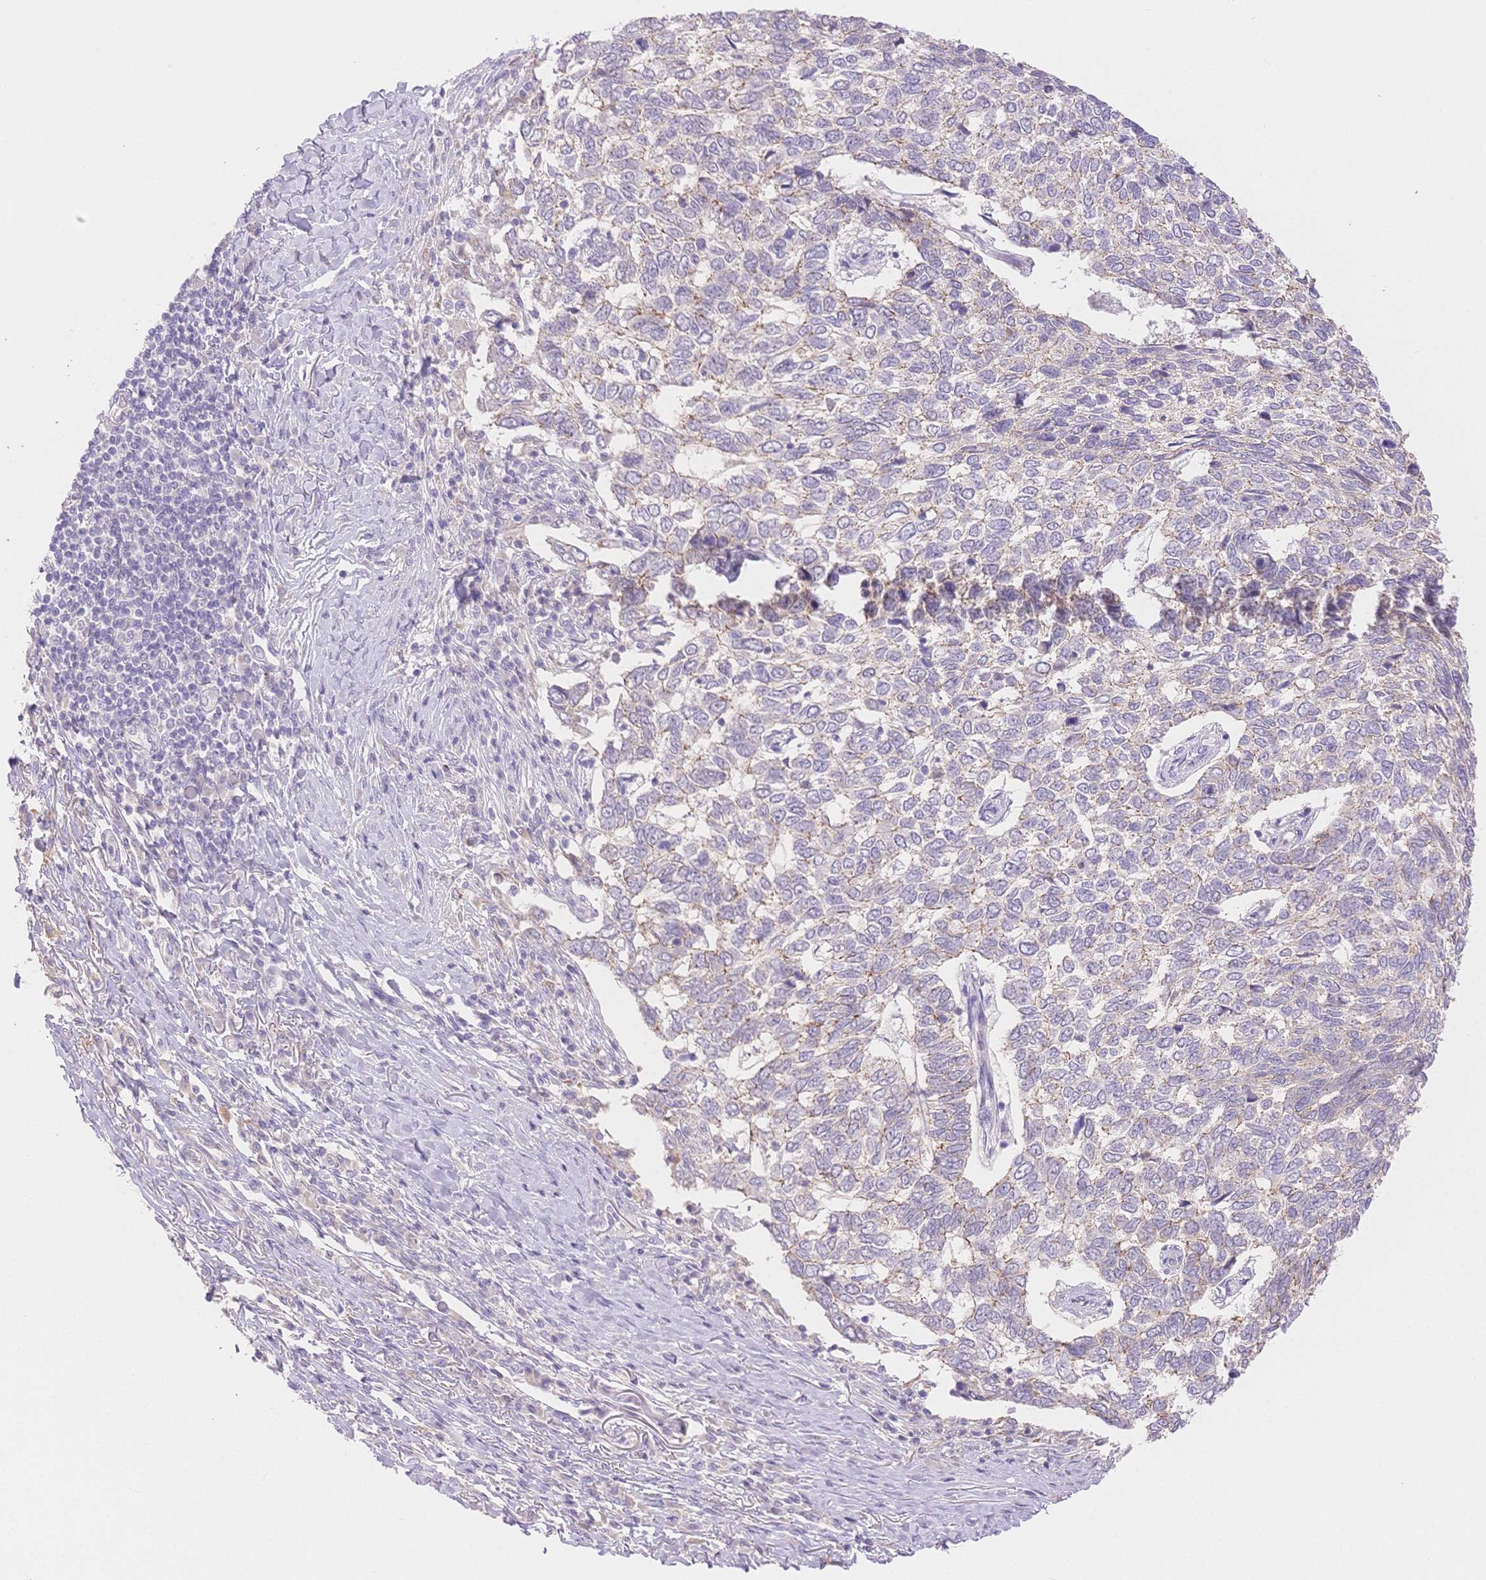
{"staining": {"intensity": "negative", "quantity": "none", "location": "none"}, "tissue": "skin cancer", "cell_type": "Tumor cells", "image_type": "cancer", "snomed": [{"axis": "morphology", "description": "Basal cell carcinoma"}, {"axis": "topography", "description": "Skin"}], "caption": "There is no significant positivity in tumor cells of skin cancer (basal cell carcinoma).", "gene": "WDR54", "patient": {"sex": "female", "age": 65}}